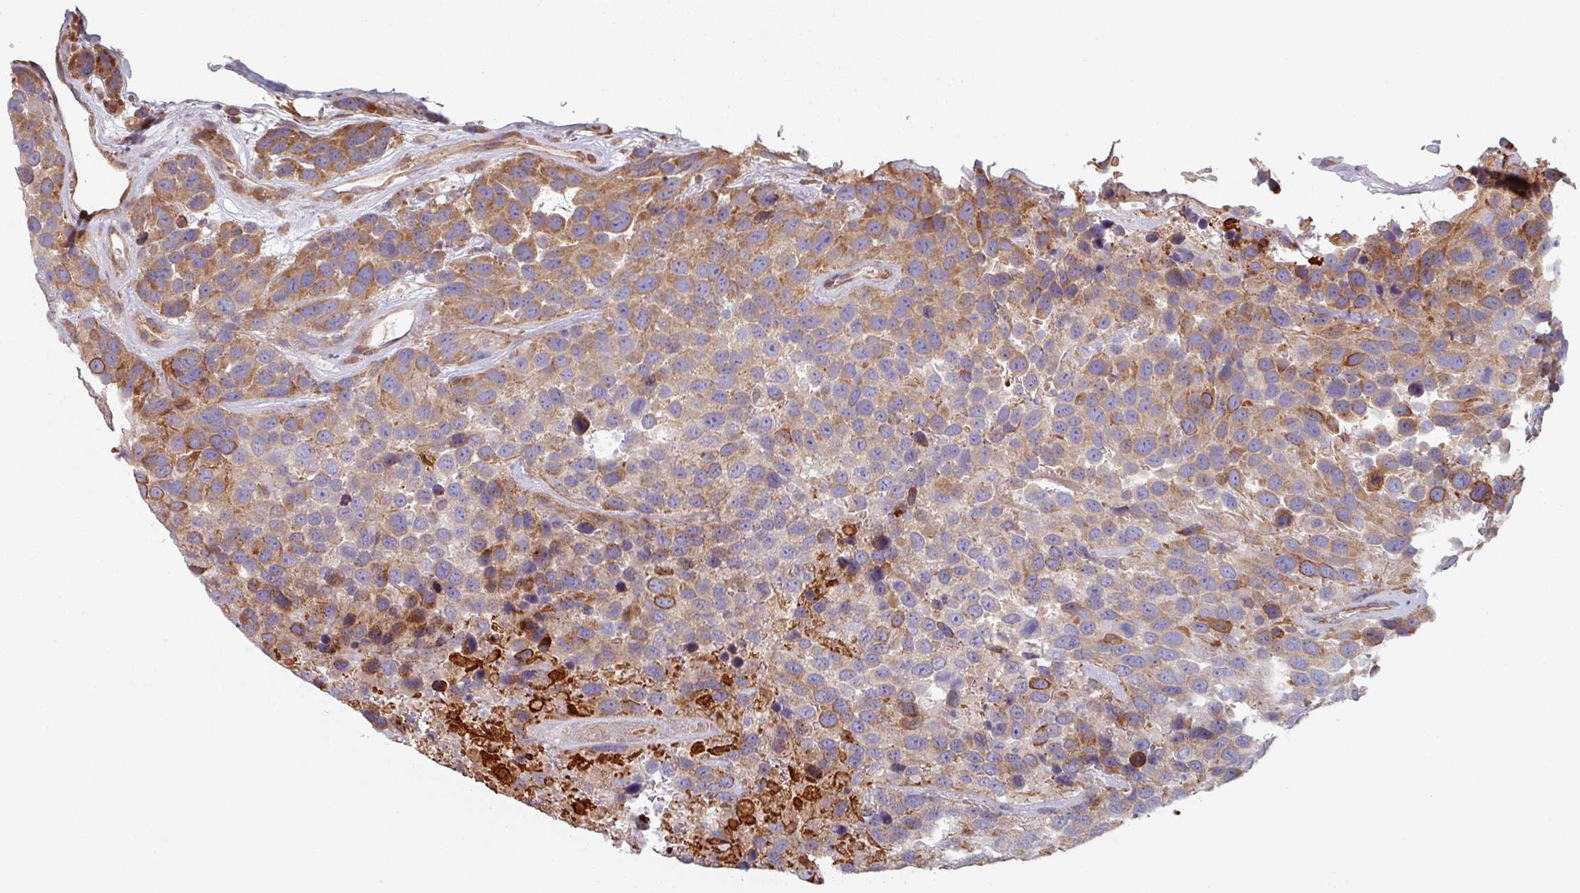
{"staining": {"intensity": "moderate", "quantity": "25%-75%", "location": "cytoplasmic/membranous"}, "tissue": "urothelial cancer", "cell_type": "Tumor cells", "image_type": "cancer", "snomed": [{"axis": "morphology", "description": "Urothelial carcinoma, High grade"}, {"axis": "topography", "description": "Urinary bladder"}], "caption": "Protein expression analysis of human urothelial cancer reveals moderate cytoplasmic/membranous expression in approximately 25%-75% of tumor cells. (IHC, brightfield microscopy, high magnification).", "gene": "C4BPB", "patient": {"sex": "female", "age": 70}}